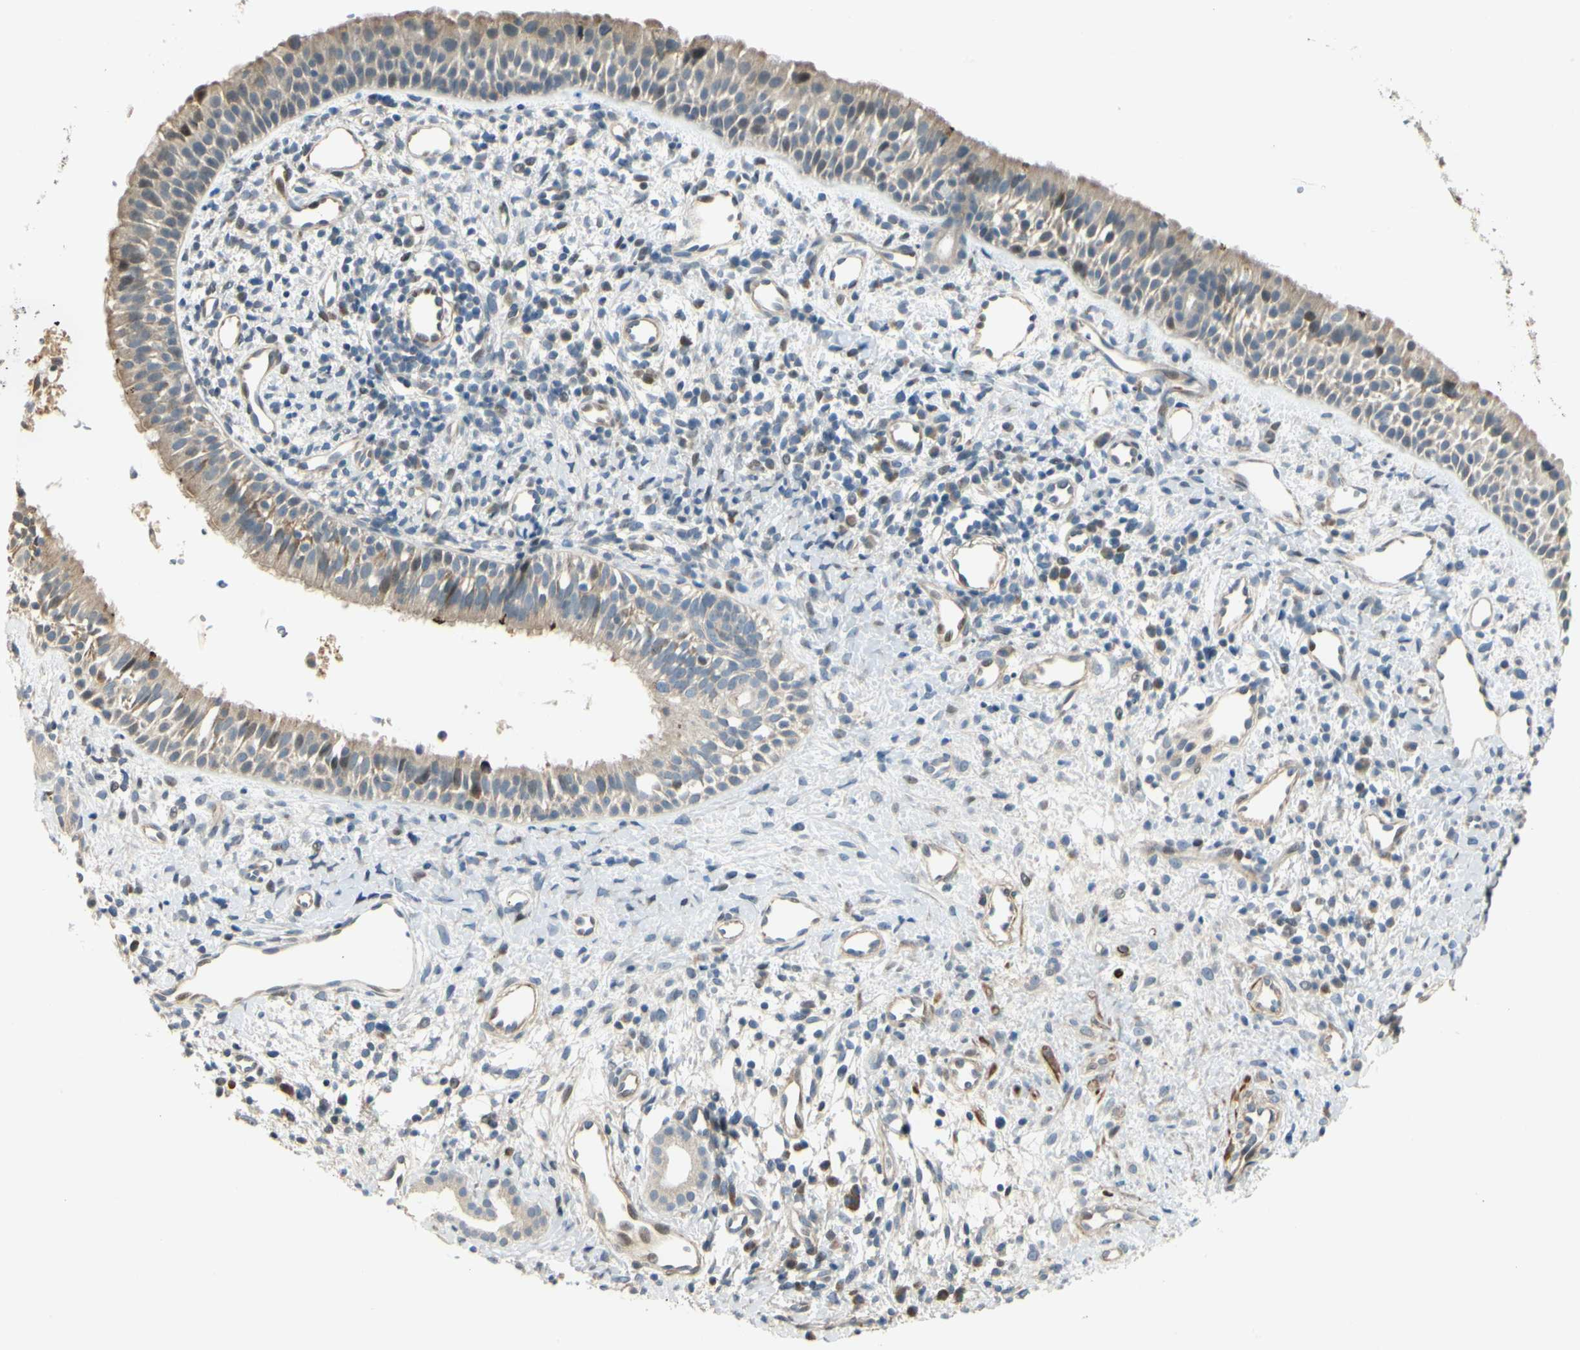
{"staining": {"intensity": "moderate", "quantity": ">75%", "location": "cytoplasmic/membranous"}, "tissue": "nasopharynx", "cell_type": "Respiratory epithelial cells", "image_type": "normal", "snomed": [{"axis": "morphology", "description": "Normal tissue, NOS"}, {"axis": "topography", "description": "Nasopharynx"}], "caption": "Nasopharynx stained with IHC displays moderate cytoplasmic/membranous positivity in approximately >75% of respiratory epithelial cells.", "gene": "P4HA3", "patient": {"sex": "male", "age": 22}}